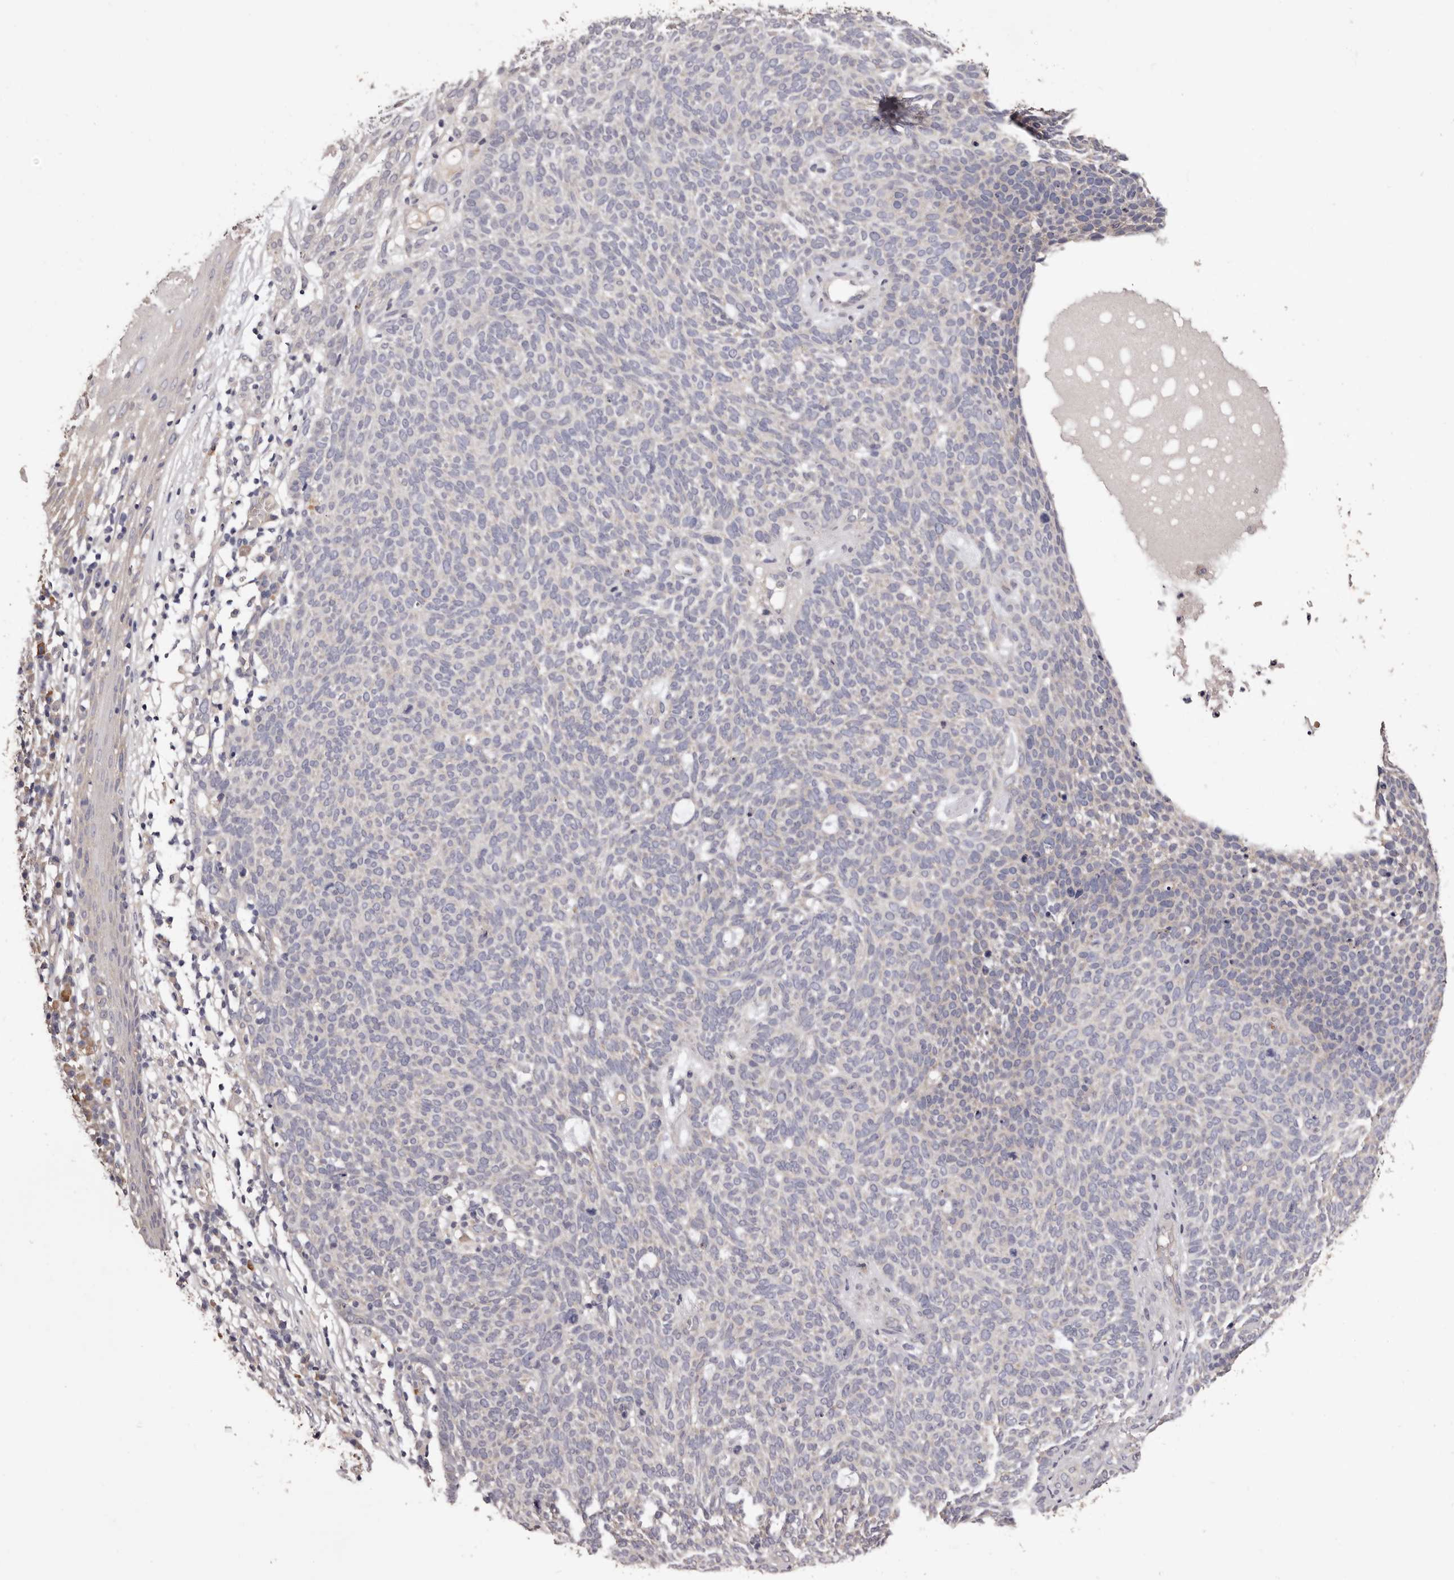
{"staining": {"intensity": "negative", "quantity": "none", "location": "none"}, "tissue": "skin cancer", "cell_type": "Tumor cells", "image_type": "cancer", "snomed": [{"axis": "morphology", "description": "Squamous cell carcinoma, NOS"}, {"axis": "topography", "description": "Skin"}], "caption": "IHC image of neoplastic tissue: human skin cancer (squamous cell carcinoma) stained with DAB (3,3'-diaminobenzidine) shows no significant protein positivity in tumor cells.", "gene": "ETNK1", "patient": {"sex": "female", "age": 90}}